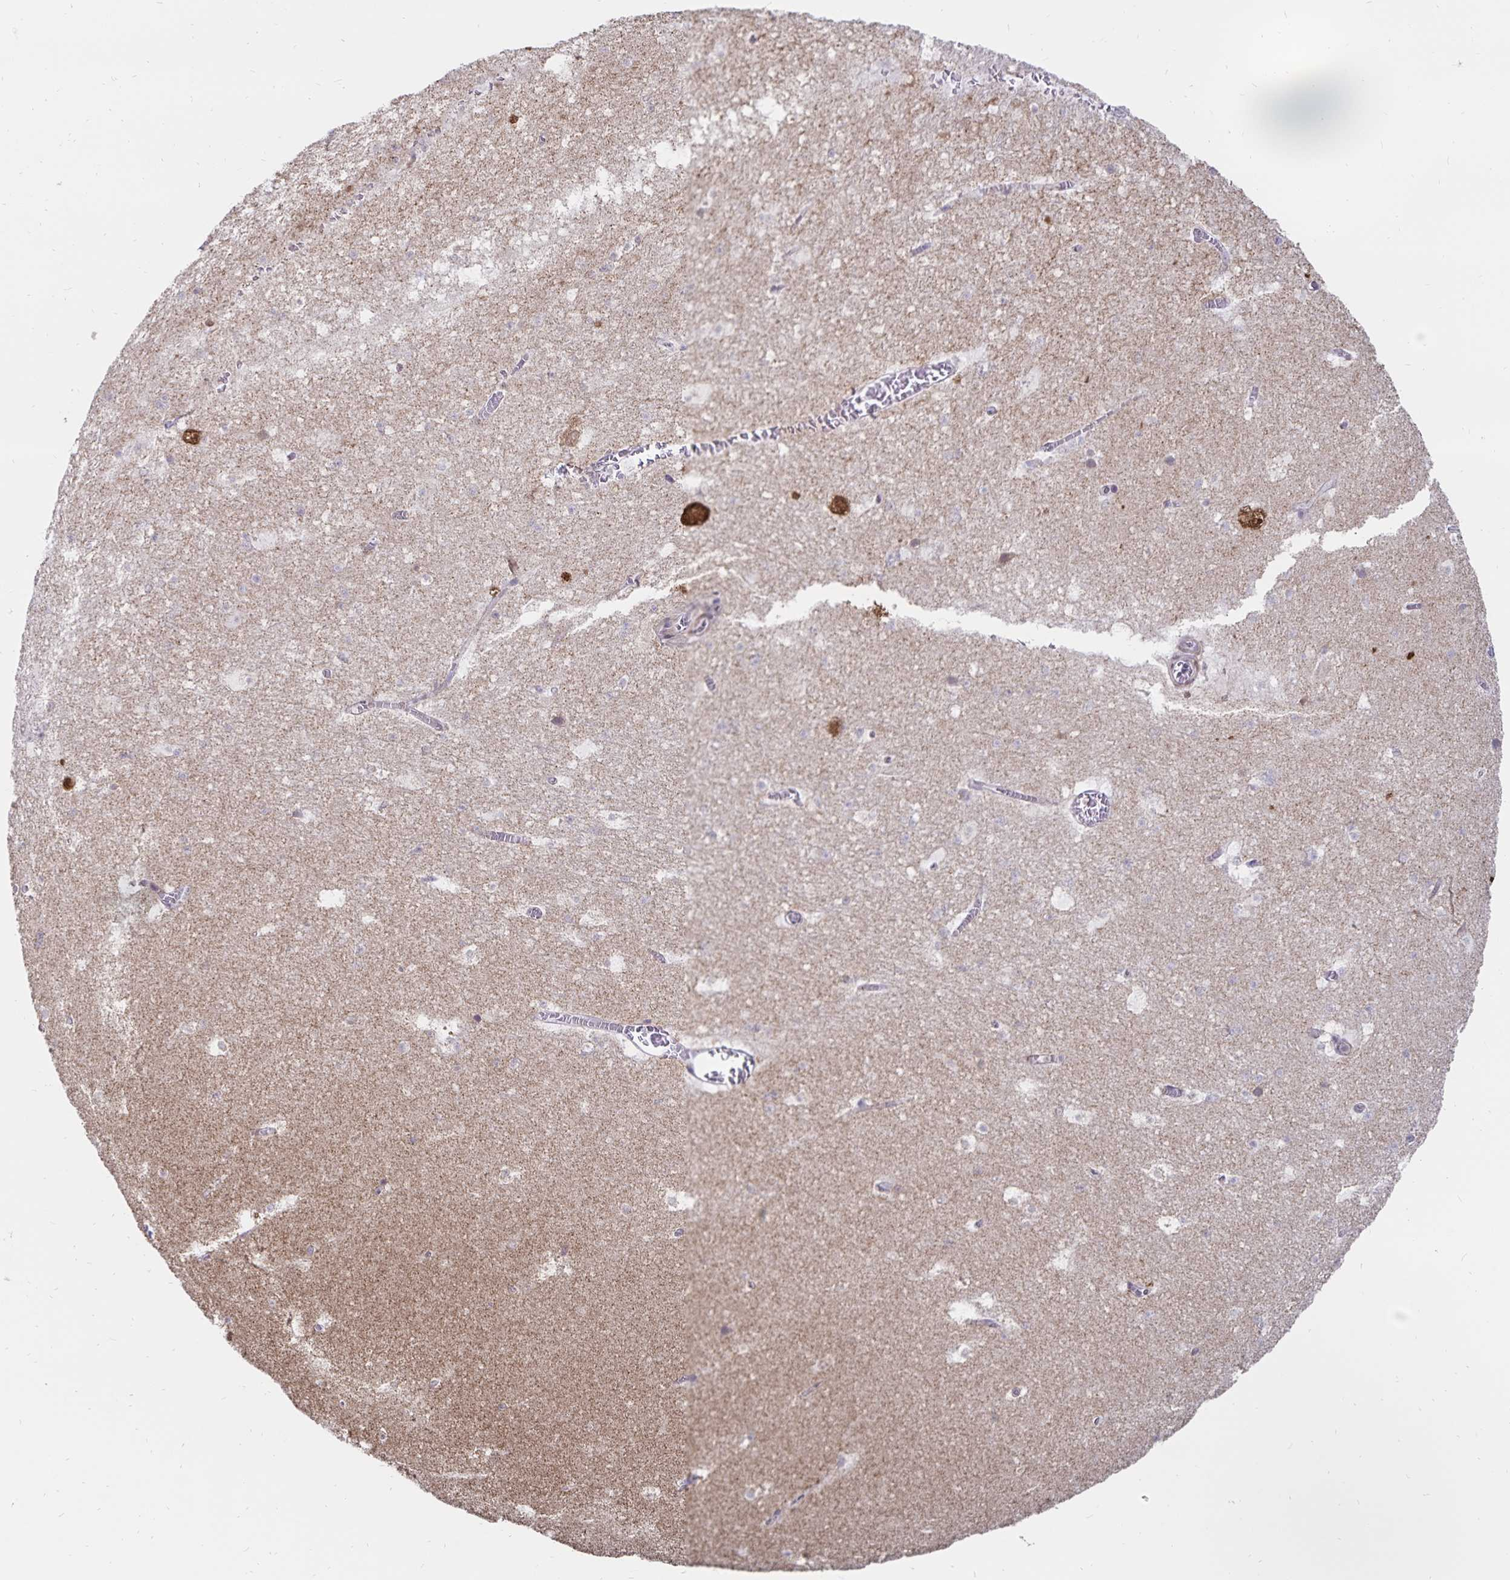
{"staining": {"intensity": "negative", "quantity": "none", "location": "none"}, "tissue": "hippocampus", "cell_type": "Glial cells", "image_type": "normal", "snomed": [{"axis": "morphology", "description": "Normal tissue, NOS"}, {"axis": "topography", "description": "Hippocampus"}], "caption": "Glial cells are negative for brown protein staining in unremarkable hippocampus. Brightfield microscopy of immunohistochemistry (IHC) stained with DAB (3,3'-diaminobenzidine) (brown) and hematoxylin (blue), captured at high magnification.", "gene": "ATP2A2", "patient": {"sex": "female", "age": 42}}